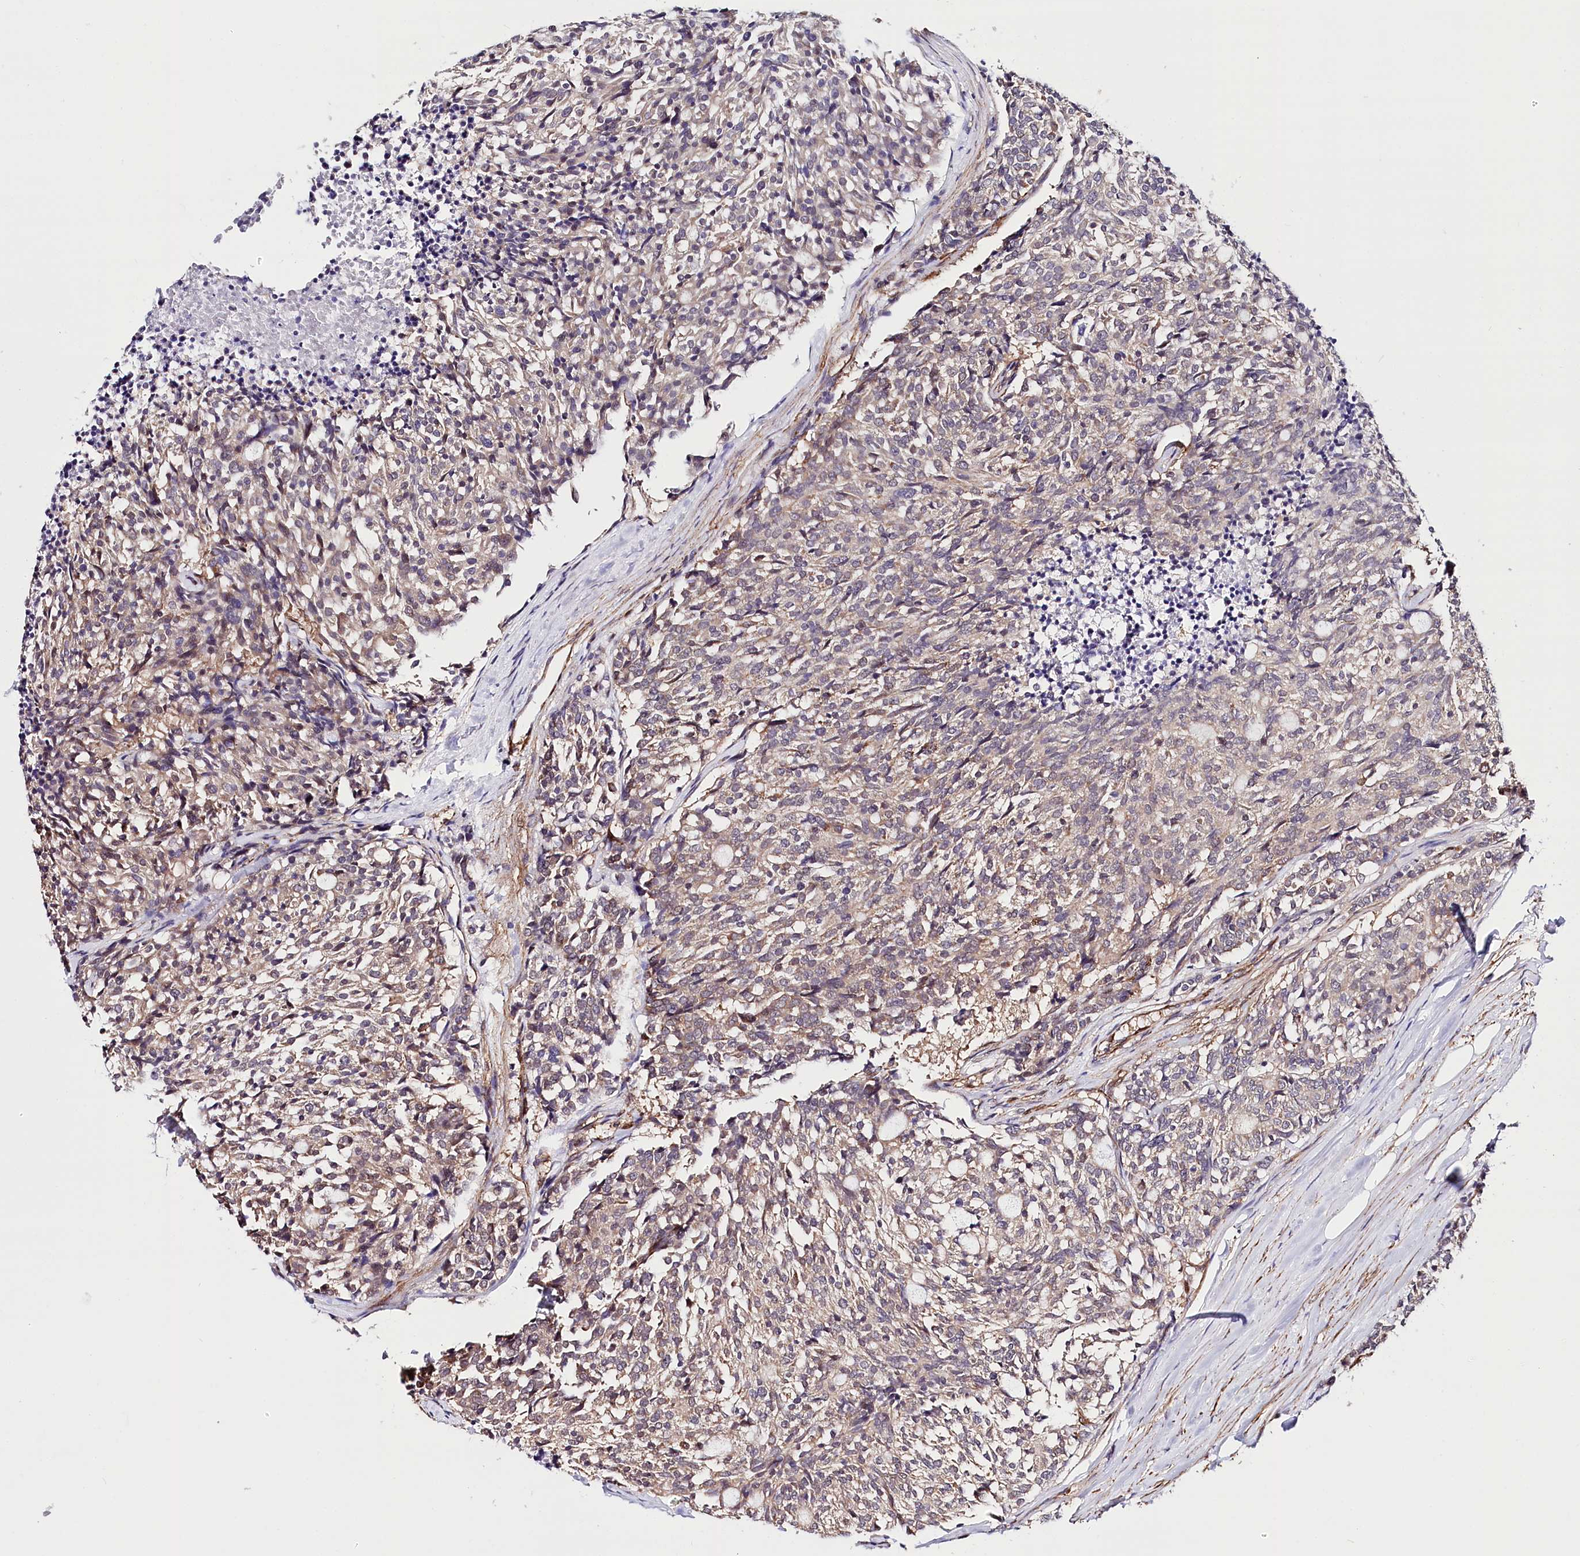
{"staining": {"intensity": "weak", "quantity": "<25%", "location": "cytoplasmic/membranous"}, "tissue": "carcinoid", "cell_type": "Tumor cells", "image_type": "cancer", "snomed": [{"axis": "morphology", "description": "Carcinoid, malignant, NOS"}, {"axis": "topography", "description": "Pancreas"}], "caption": "The histopathology image demonstrates no staining of tumor cells in malignant carcinoid.", "gene": "PPP2R5B", "patient": {"sex": "female", "age": 54}}